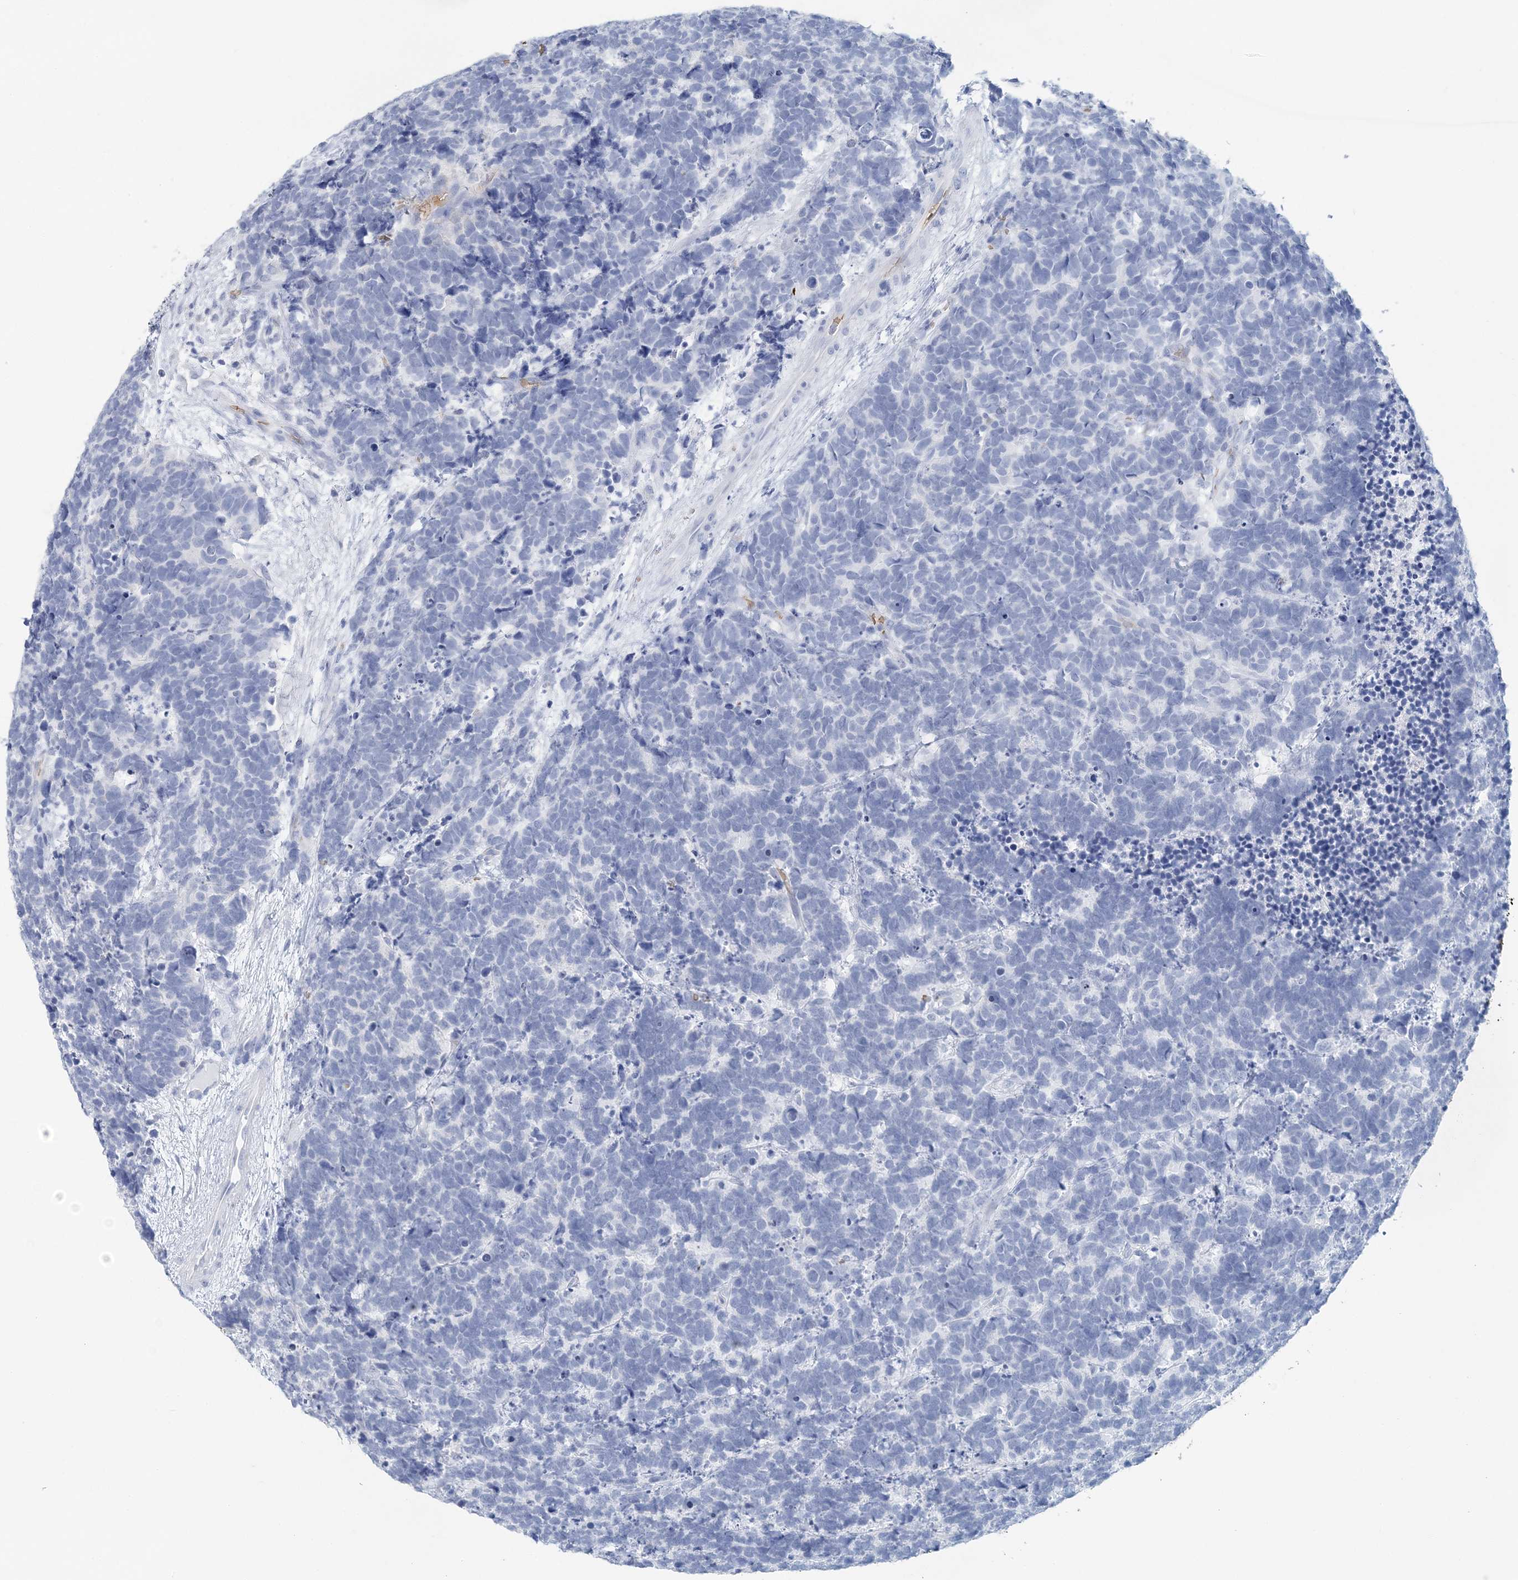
{"staining": {"intensity": "negative", "quantity": "none", "location": "none"}, "tissue": "carcinoid", "cell_type": "Tumor cells", "image_type": "cancer", "snomed": [{"axis": "morphology", "description": "Carcinoma, NOS"}, {"axis": "morphology", "description": "Carcinoid, malignant, NOS"}, {"axis": "topography", "description": "Urinary bladder"}], "caption": "Image shows no significant protein staining in tumor cells of carcinoma.", "gene": "HBD", "patient": {"sex": "male", "age": 57}}